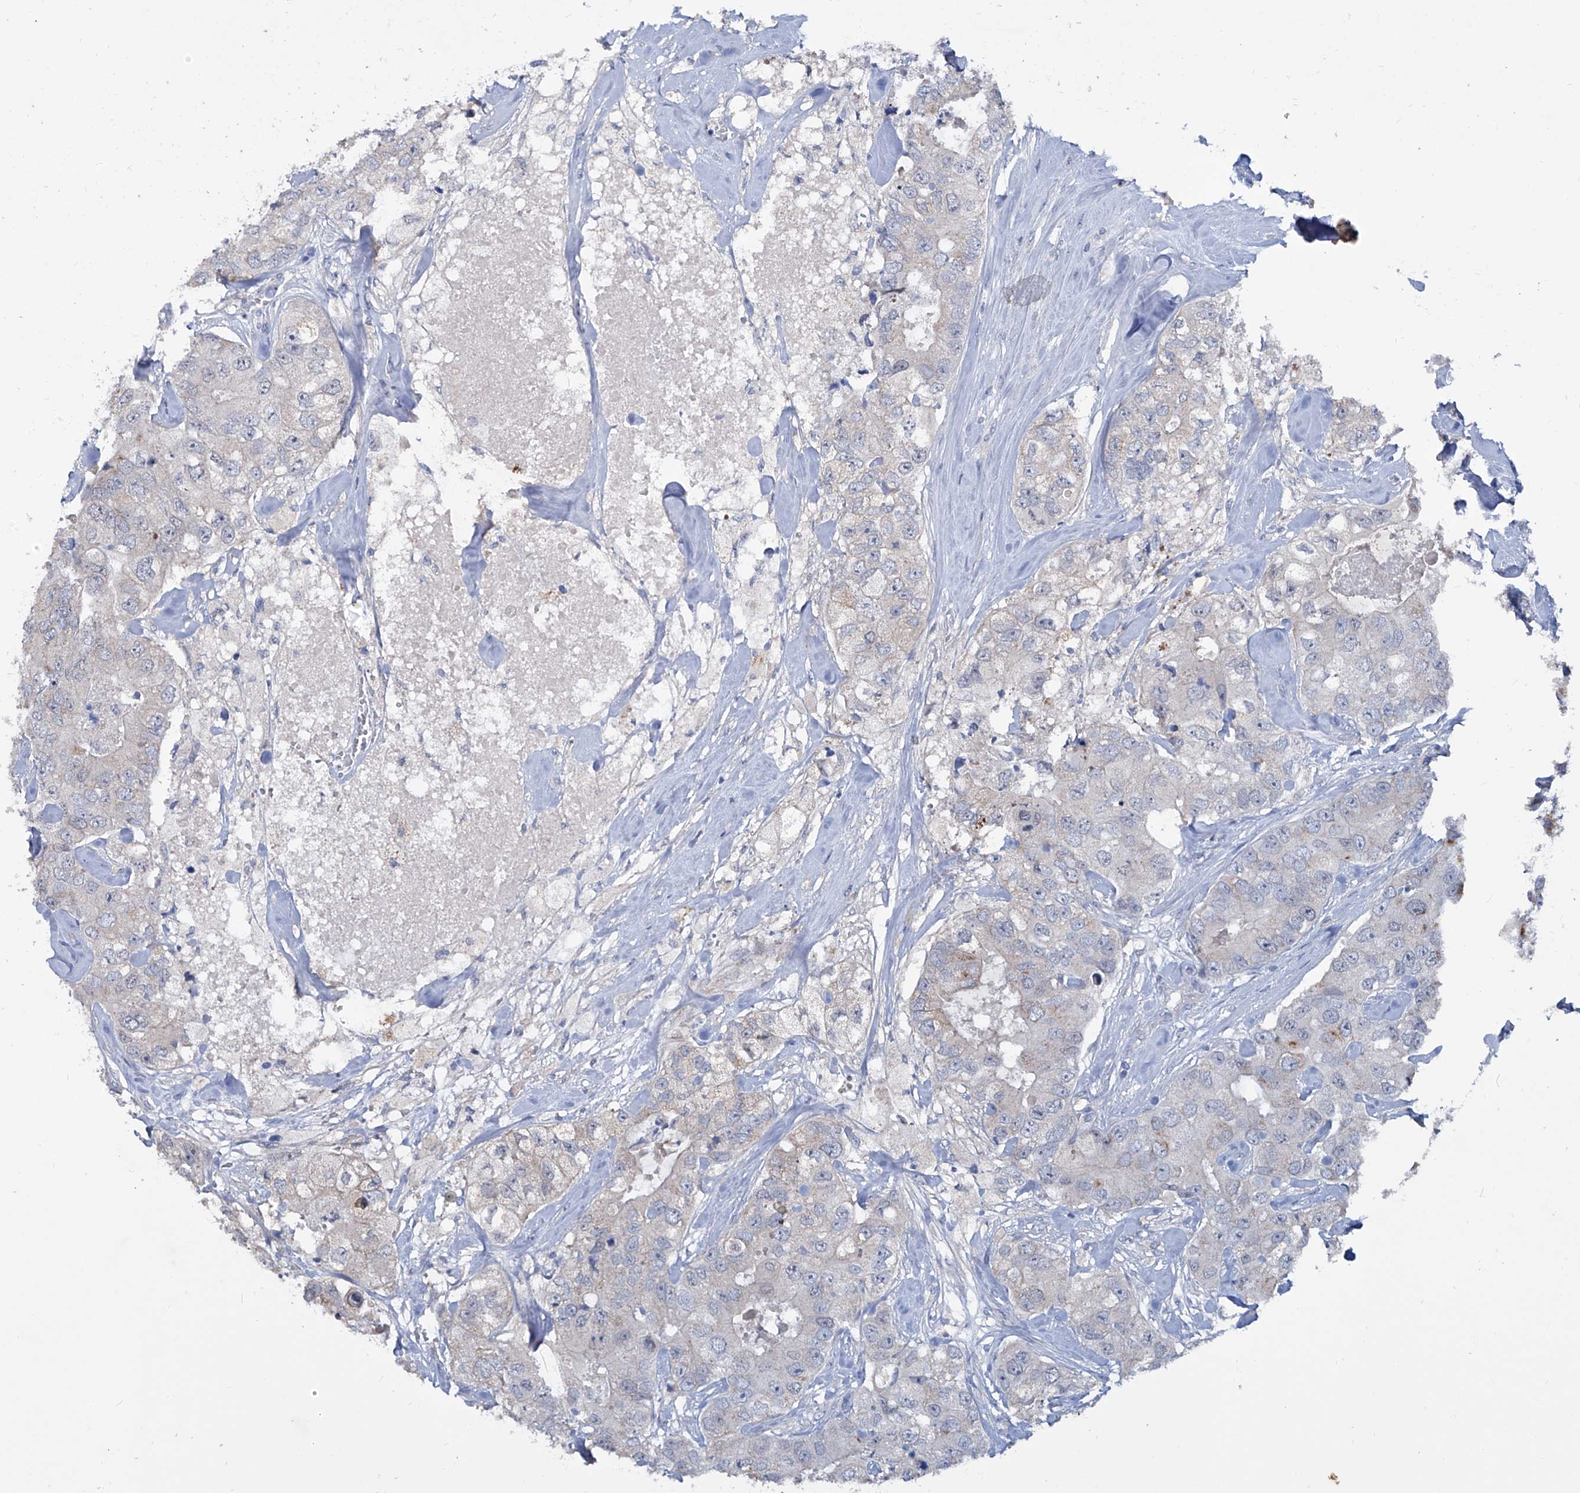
{"staining": {"intensity": "negative", "quantity": "none", "location": "none"}, "tissue": "breast cancer", "cell_type": "Tumor cells", "image_type": "cancer", "snomed": [{"axis": "morphology", "description": "Duct carcinoma"}, {"axis": "topography", "description": "Breast"}], "caption": "Immunohistochemical staining of human breast invasive ductal carcinoma demonstrates no significant expression in tumor cells. Brightfield microscopy of immunohistochemistry stained with DAB (brown) and hematoxylin (blue), captured at high magnification.", "gene": "KLHL17", "patient": {"sex": "female", "age": 62}}